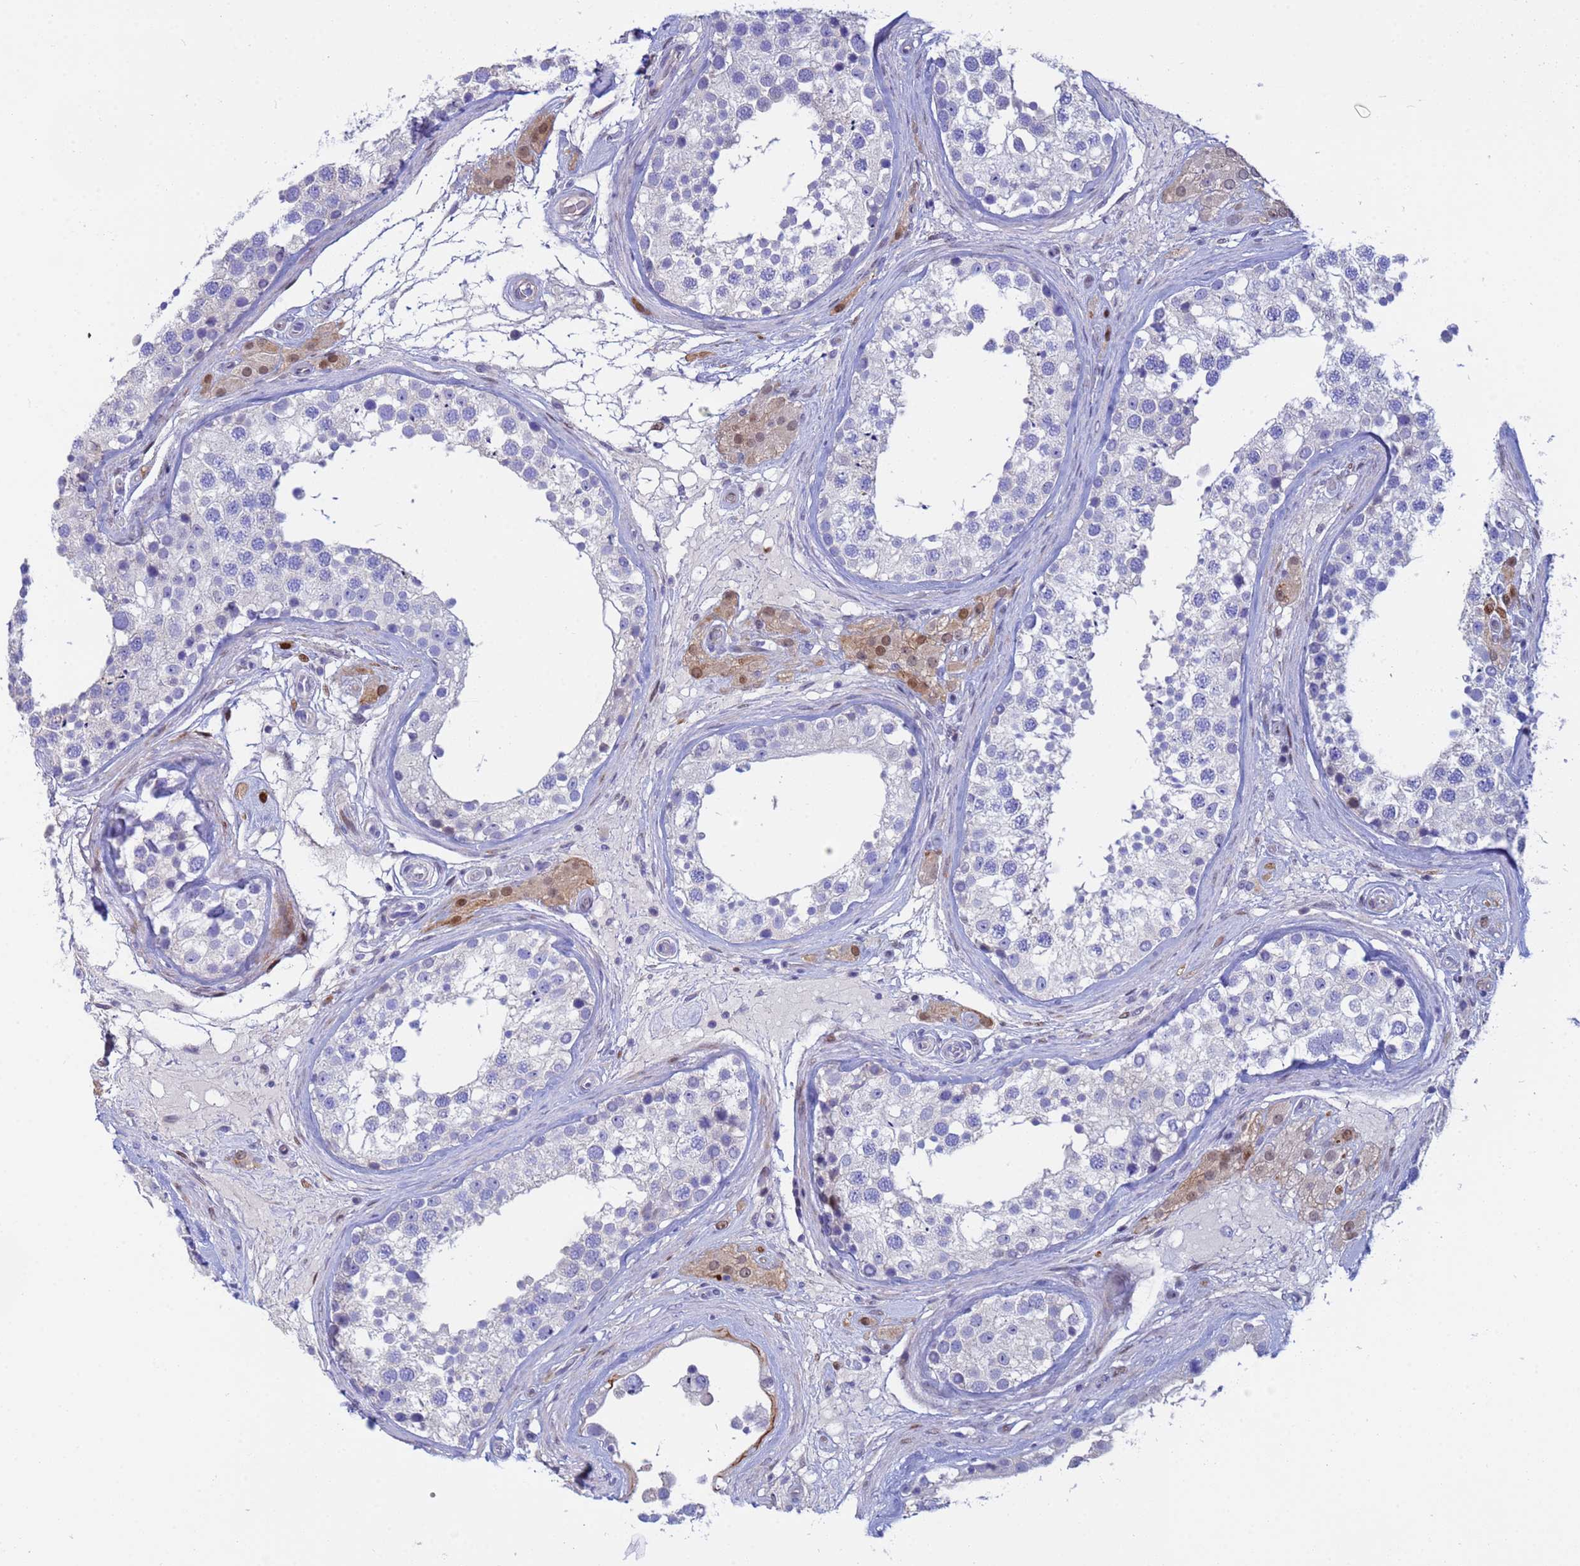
{"staining": {"intensity": "negative", "quantity": "none", "location": "none"}, "tissue": "testis", "cell_type": "Cells in seminiferous ducts", "image_type": "normal", "snomed": [{"axis": "morphology", "description": "Normal tissue, NOS"}, {"axis": "topography", "description": "Testis"}], "caption": "This is a photomicrograph of IHC staining of benign testis, which shows no expression in cells in seminiferous ducts.", "gene": "PPP6R1", "patient": {"sex": "male", "age": 46}}